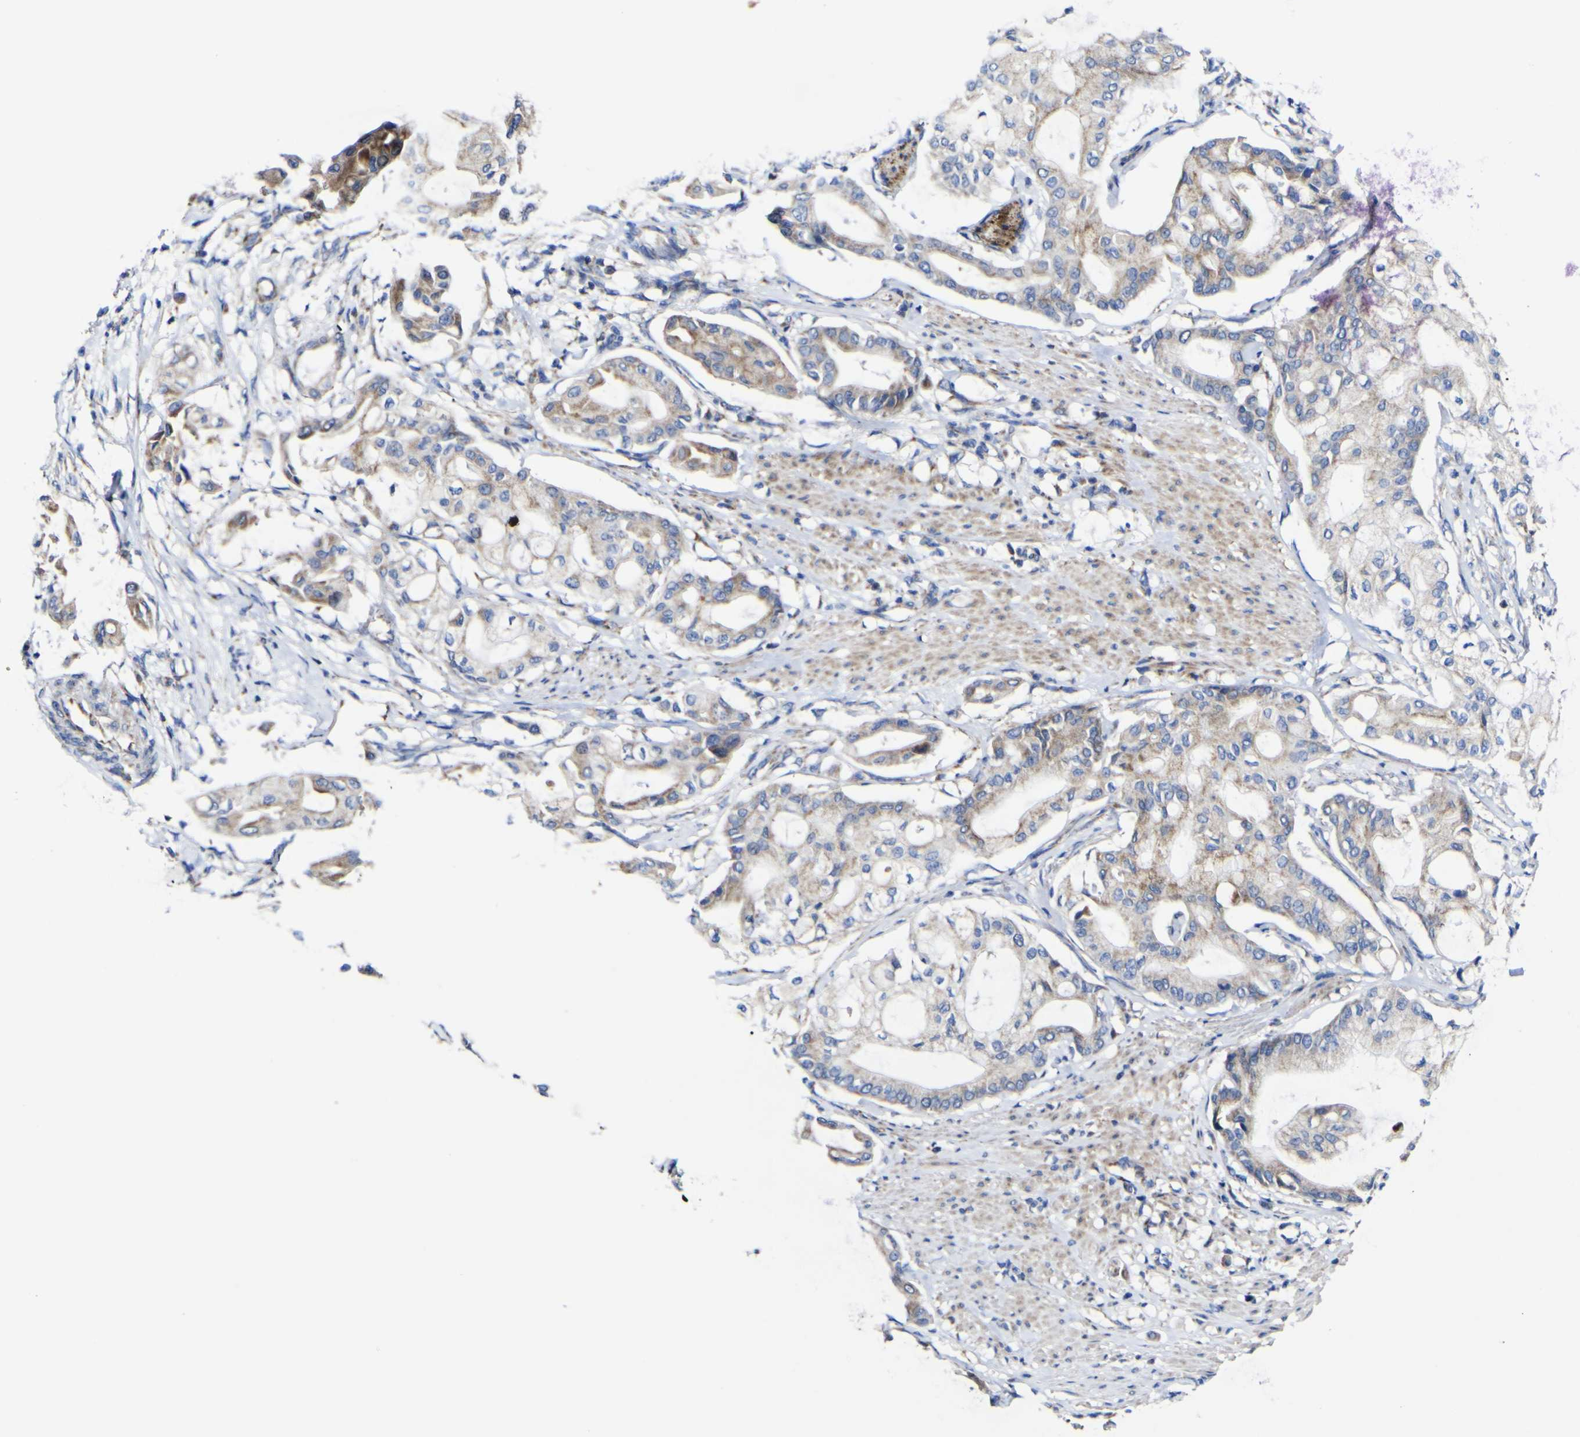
{"staining": {"intensity": "moderate", "quantity": ">75%", "location": "cytoplasmic/membranous"}, "tissue": "pancreatic cancer", "cell_type": "Tumor cells", "image_type": "cancer", "snomed": [{"axis": "morphology", "description": "Adenocarcinoma, NOS"}, {"axis": "morphology", "description": "Adenocarcinoma, metastatic, NOS"}, {"axis": "topography", "description": "Lymph node"}, {"axis": "topography", "description": "Pancreas"}, {"axis": "topography", "description": "Duodenum"}], "caption": "Pancreatic cancer was stained to show a protein in brown. There is medium levels of moderate cytoplasmic/membranous positivity in about >75% of tumor cells. (DAB IHC, brown staining for protein, blue staining for nuclei).", "gene": "CCDC90B", "patient": {"sex": "female", "age": 64}}